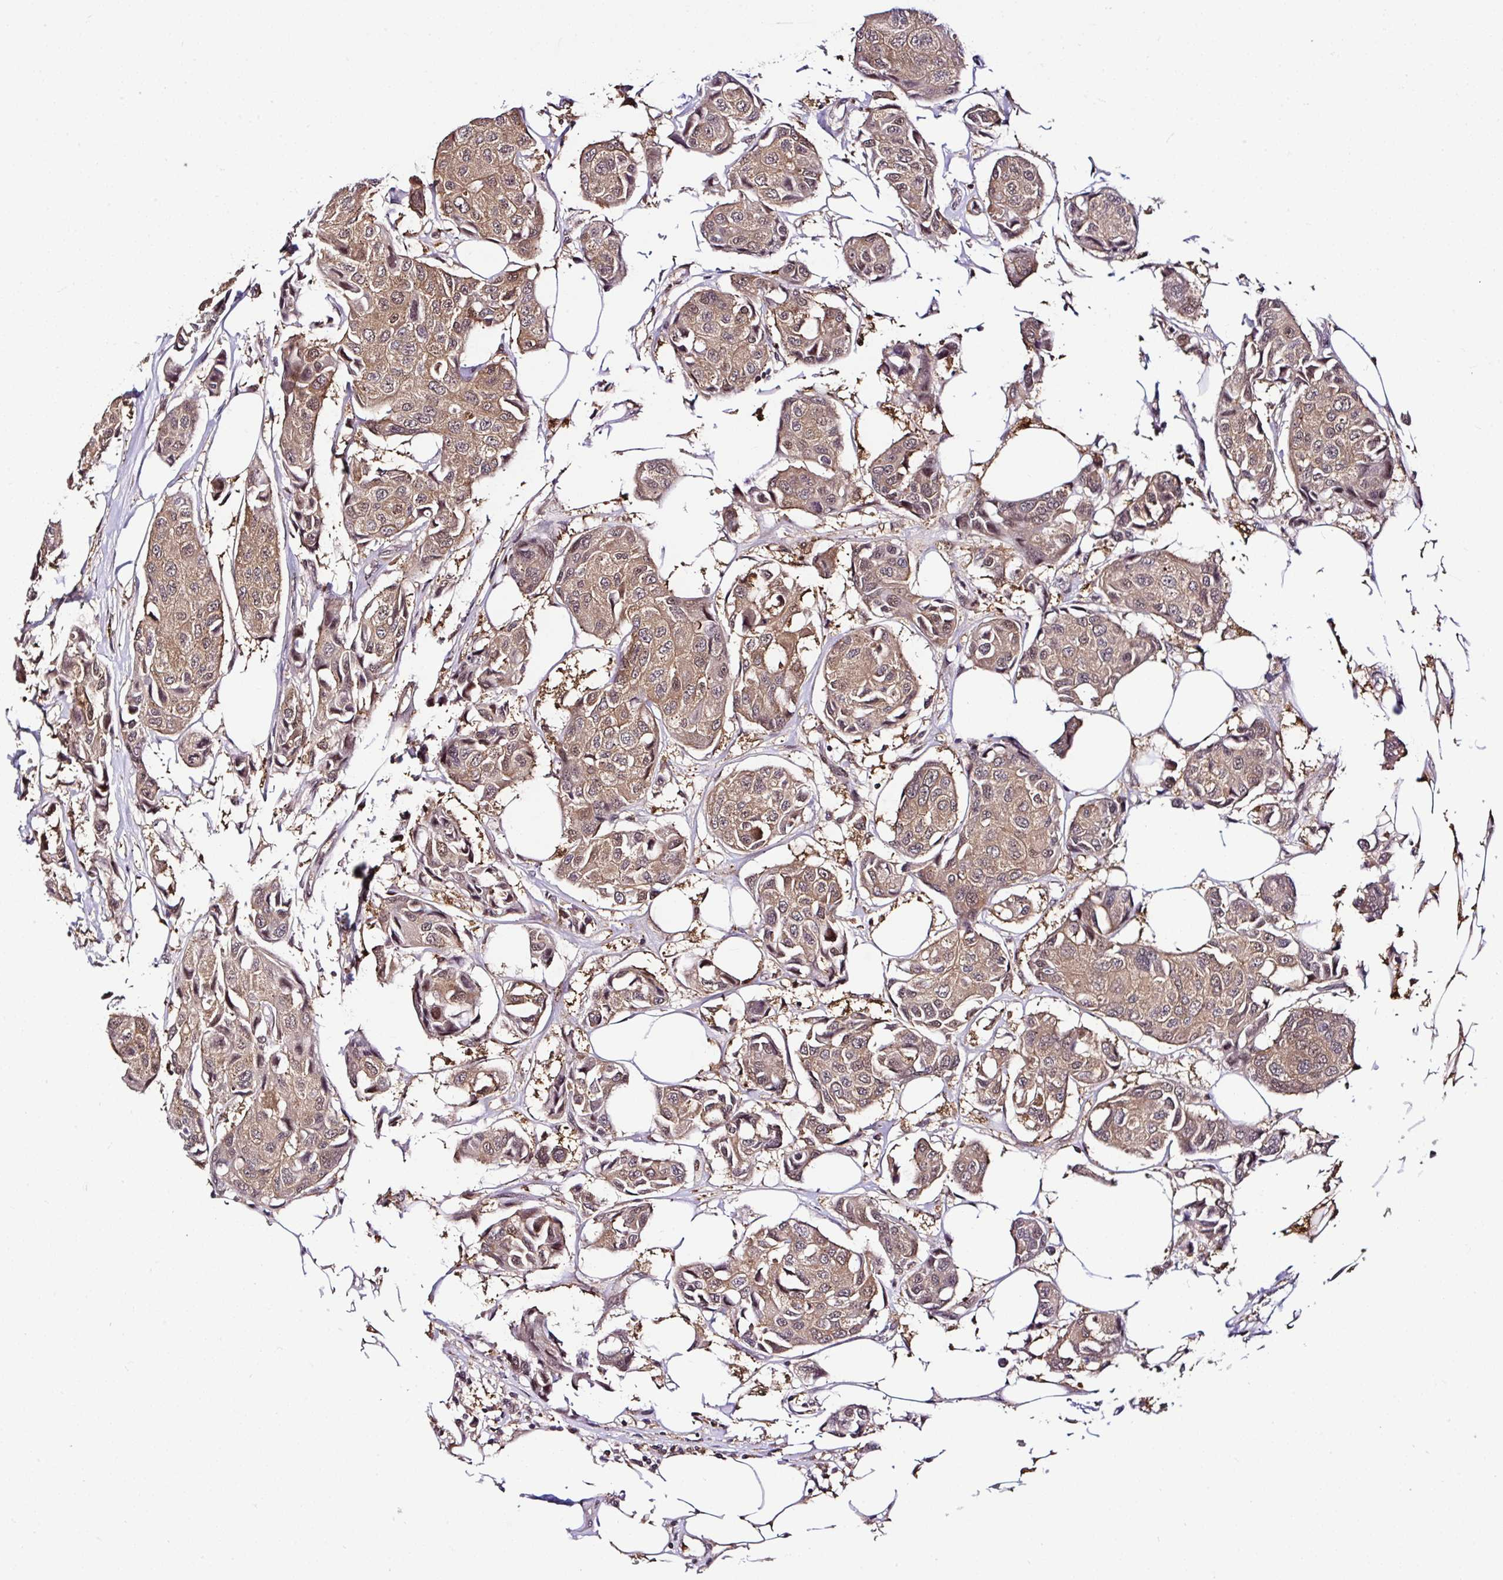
{"staining": {"intensity": "moderate", "quantity": ">75%", "location": "cytoplasmic/membranous,nuclear"}, "tissue": "breast cancer", "cell_type": "Tumor cells", "image_type": "cancer", "snomed": [{"axis": "morphology", "description": "Duct carcinoma"}, {"axis": "topography", "description": "Breast"}, {"axis": "topography", "description": "Lymph node"}], "caption": "Approximately >75% of tumor cells in infiltrating ductal carcinoma (breast) demonstrate moderate cytoplasmic/membranous and nuclear protein expression as visualized by brown immunohistochemical staining.", "gene": "PIN4", "patient": {"sex": "female", "age": 80}}